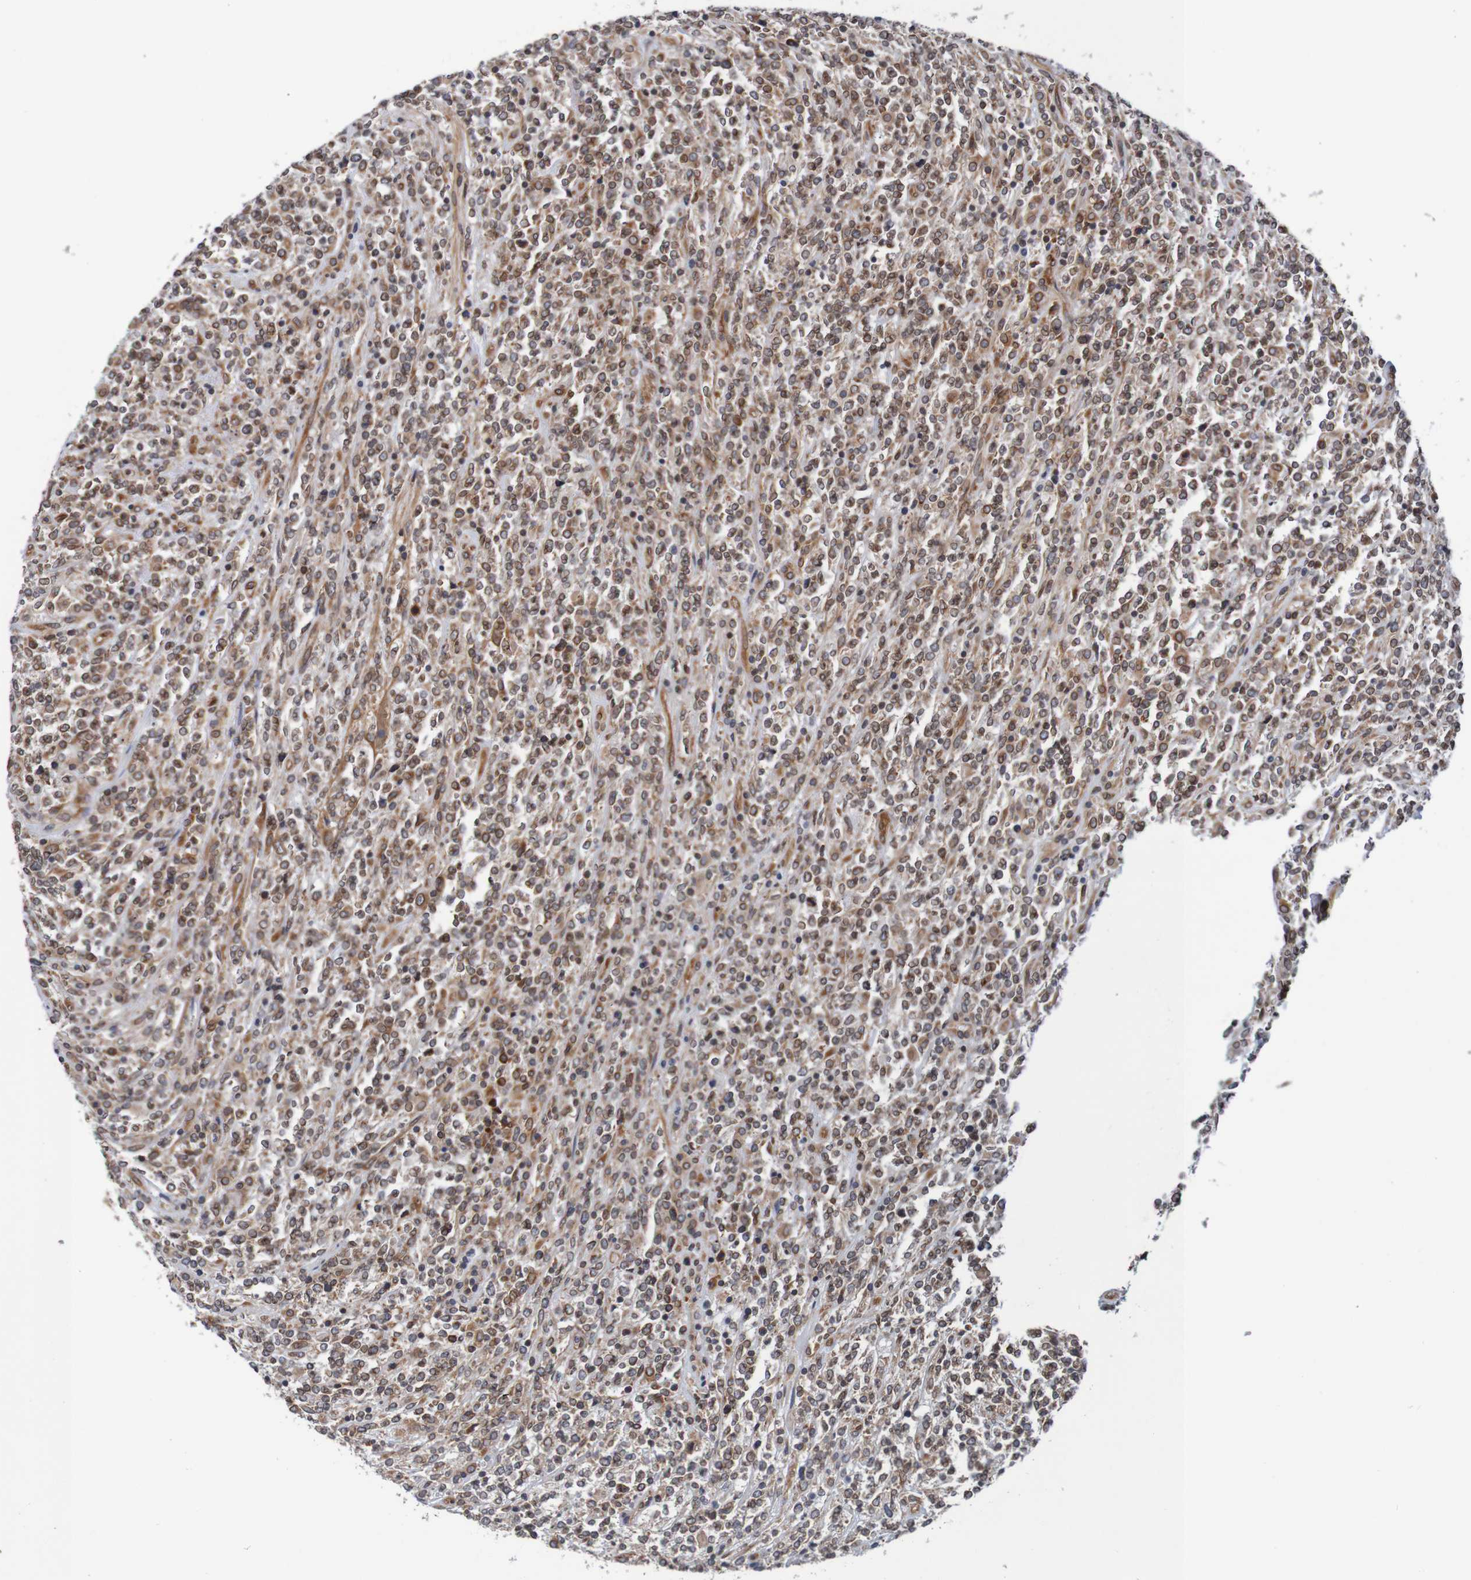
{"staining": {"intensity": "moderate", "quantity": ">75%", "location": "cytoplasmic/membranous,nuclear"}, "tissue": "lymphoma", "cell_type": "Tumor cells", "image_type": "cancer", "snomed": [{"axis": "morphology", "description": "Malignant lymphoma, non-Hodgkin's type, High grade"}, {"axis": "topography", "description": "Soft tissue"}], "caption": "IHC of lymphoma reveals medium levels of moderate cytoplasmic/membranous and nuclear expression in about >75% of tumor cells.", "gene": "TMEM109", "patient": {"sex": "male", "age": 18}}